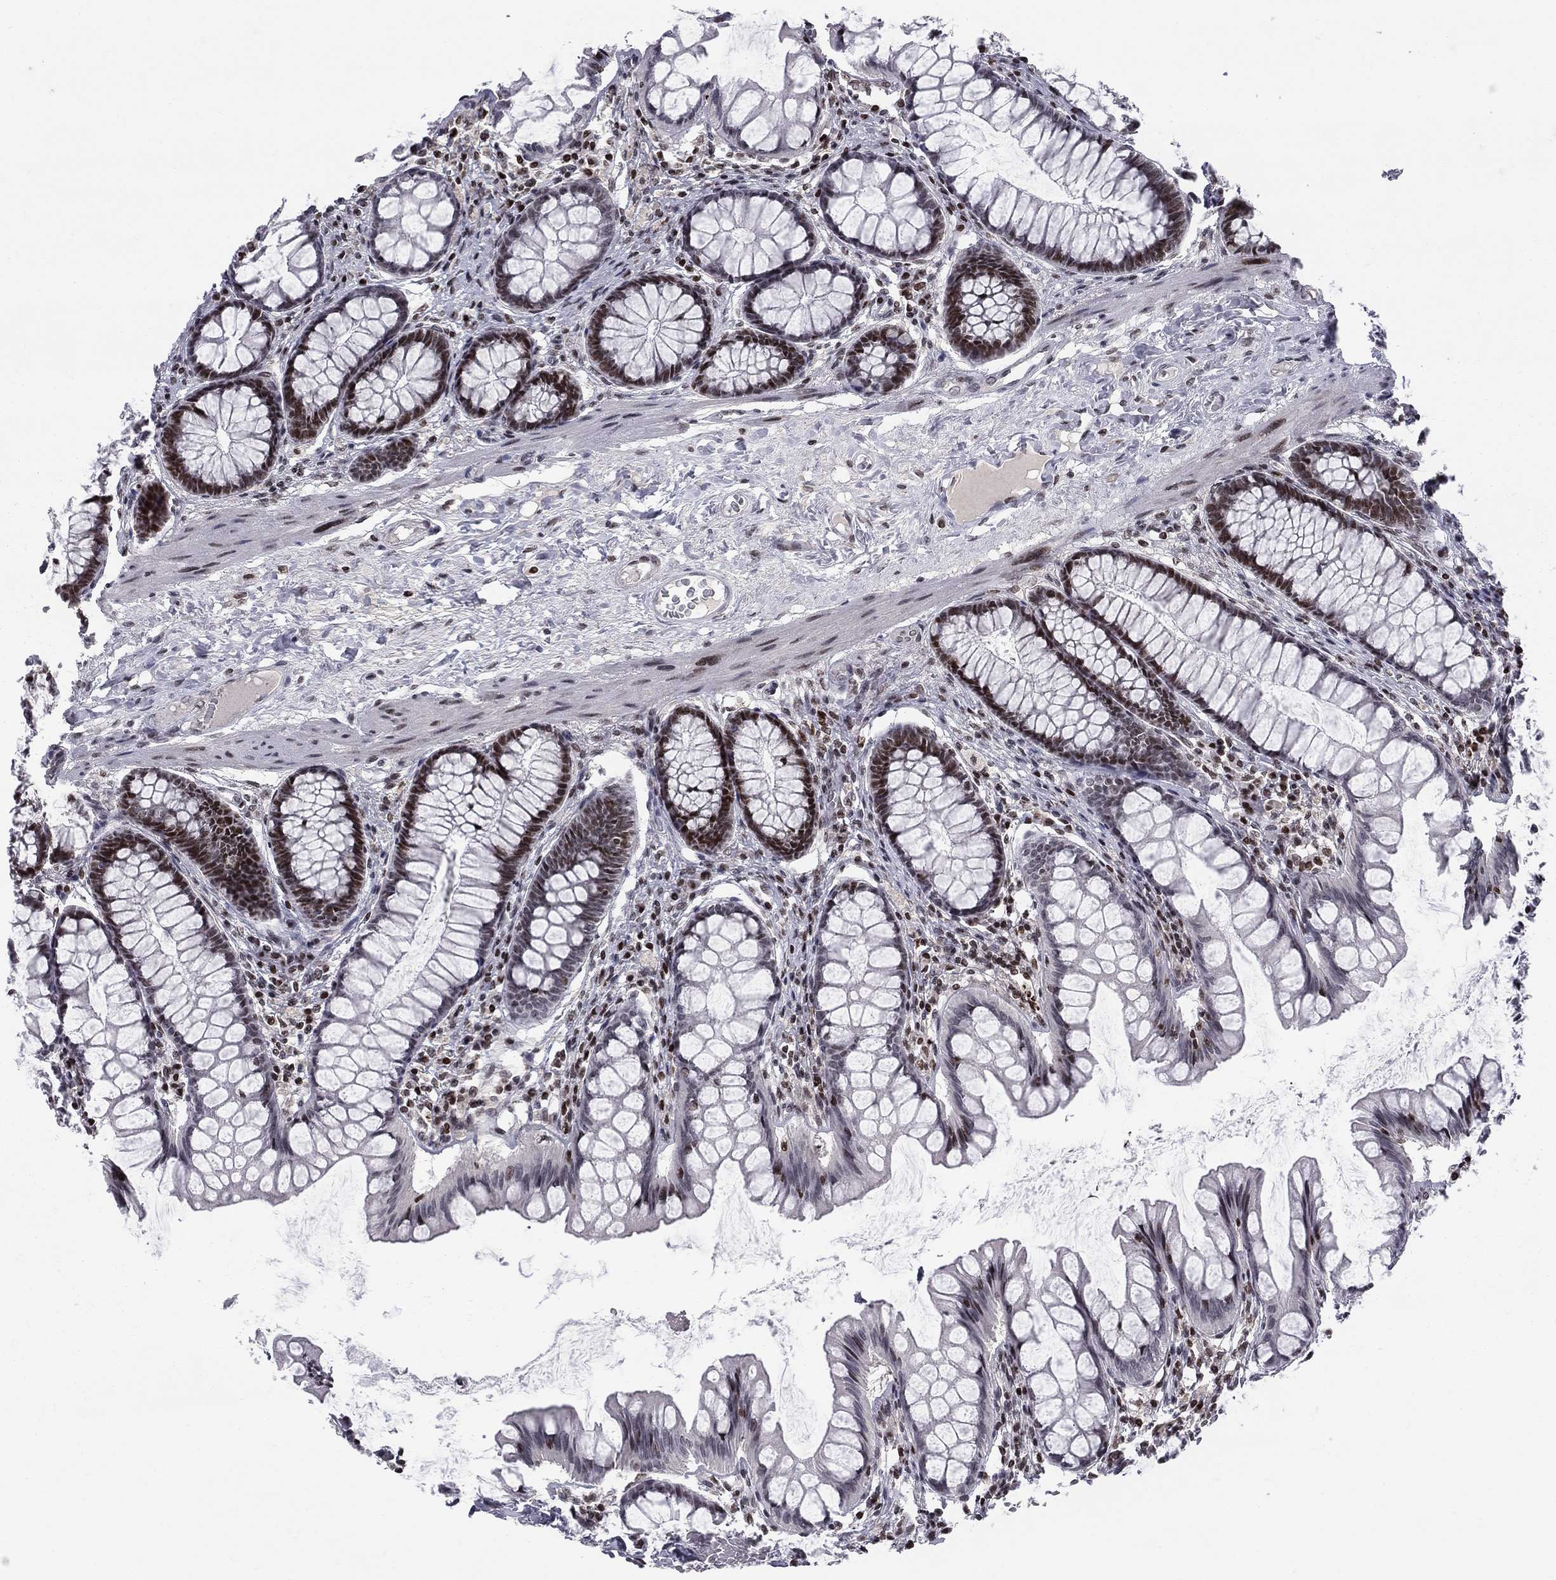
{"staining": {"intensity": "moderate", "quantity": "<25%", "location": "nuclear"}, "tissue": "colon", "cell_type": "Endothelial cells", "image_type": "normal", "snomed": [{"axis": "morphology", "description": "Normal tissue, NOS"}, {"axis": "topography", "description": "Colon"}], "caption": "The immunohistochemical stain shows moderate nuclear positivity in endothelial cells of benign colon. The protein is stained brown, and the nuclei are stained in blue (DAB IHC with brightfield microscopy, high magnification).", "gene": "RNASEH2C", "patient": {"sex": "female", "age": 65}}